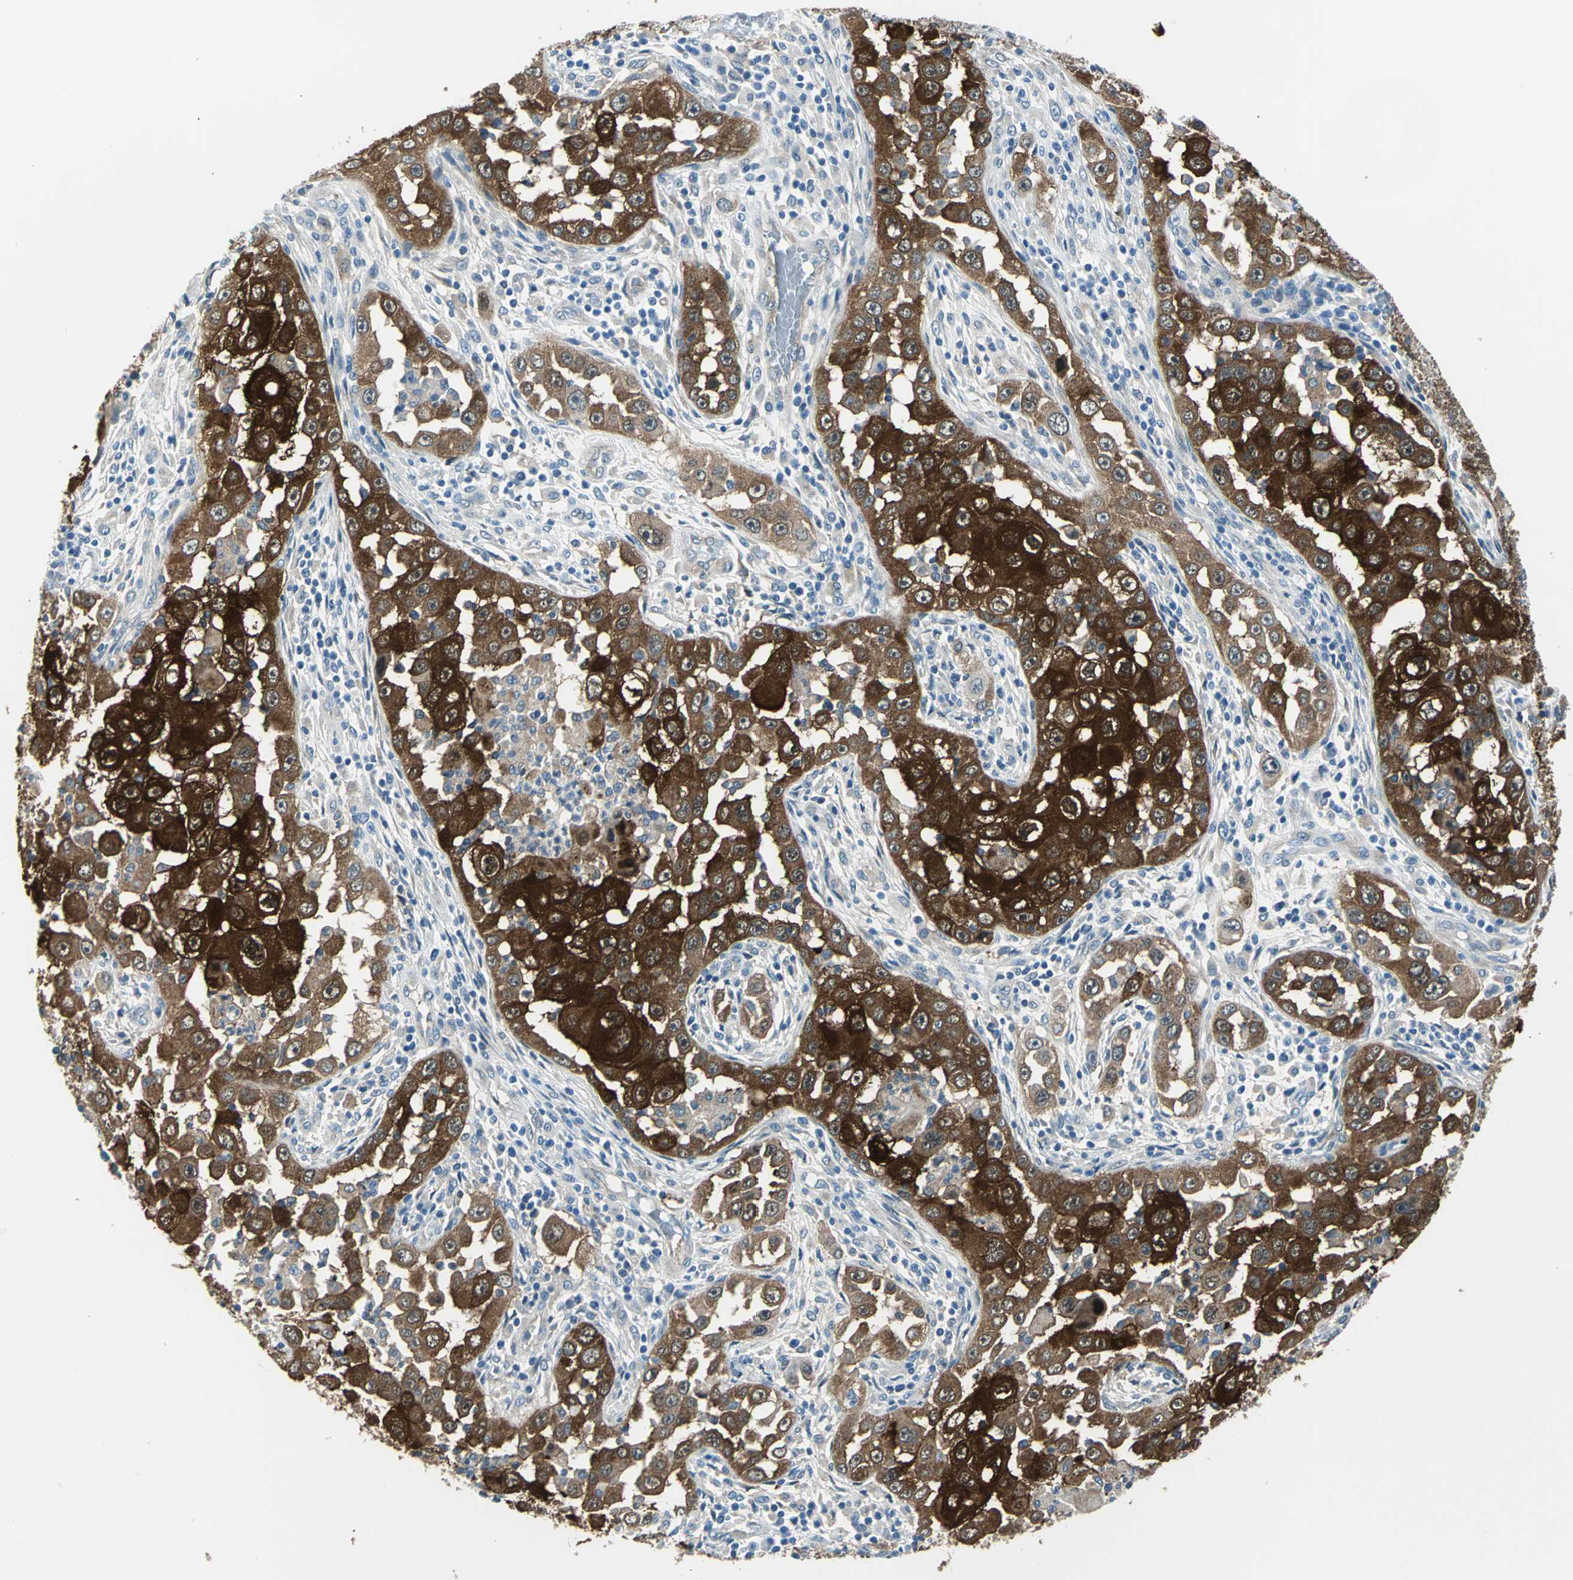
{"staining": {"intensity": "strong", "quantity": ">75%", "location": "cytoplasmic/membranous"}, "tissue": "head and neck cancer", "cell_type": "Tumor cells", "image_type": "cancer", "snomed": [{"axis": "morphology", "description": "Carcinoma, NOS"}, {"axis": "topography", "description": "Head-Neck"}], "caption": "Brown immunohistochemical staining in head and neck cancer (carcinoma) displays strong cytoplasmic/membranous staining in approximately >75% of tumor cells.", "gene": "HSPB1", "patient": {"sex": "male", "age": 87}}